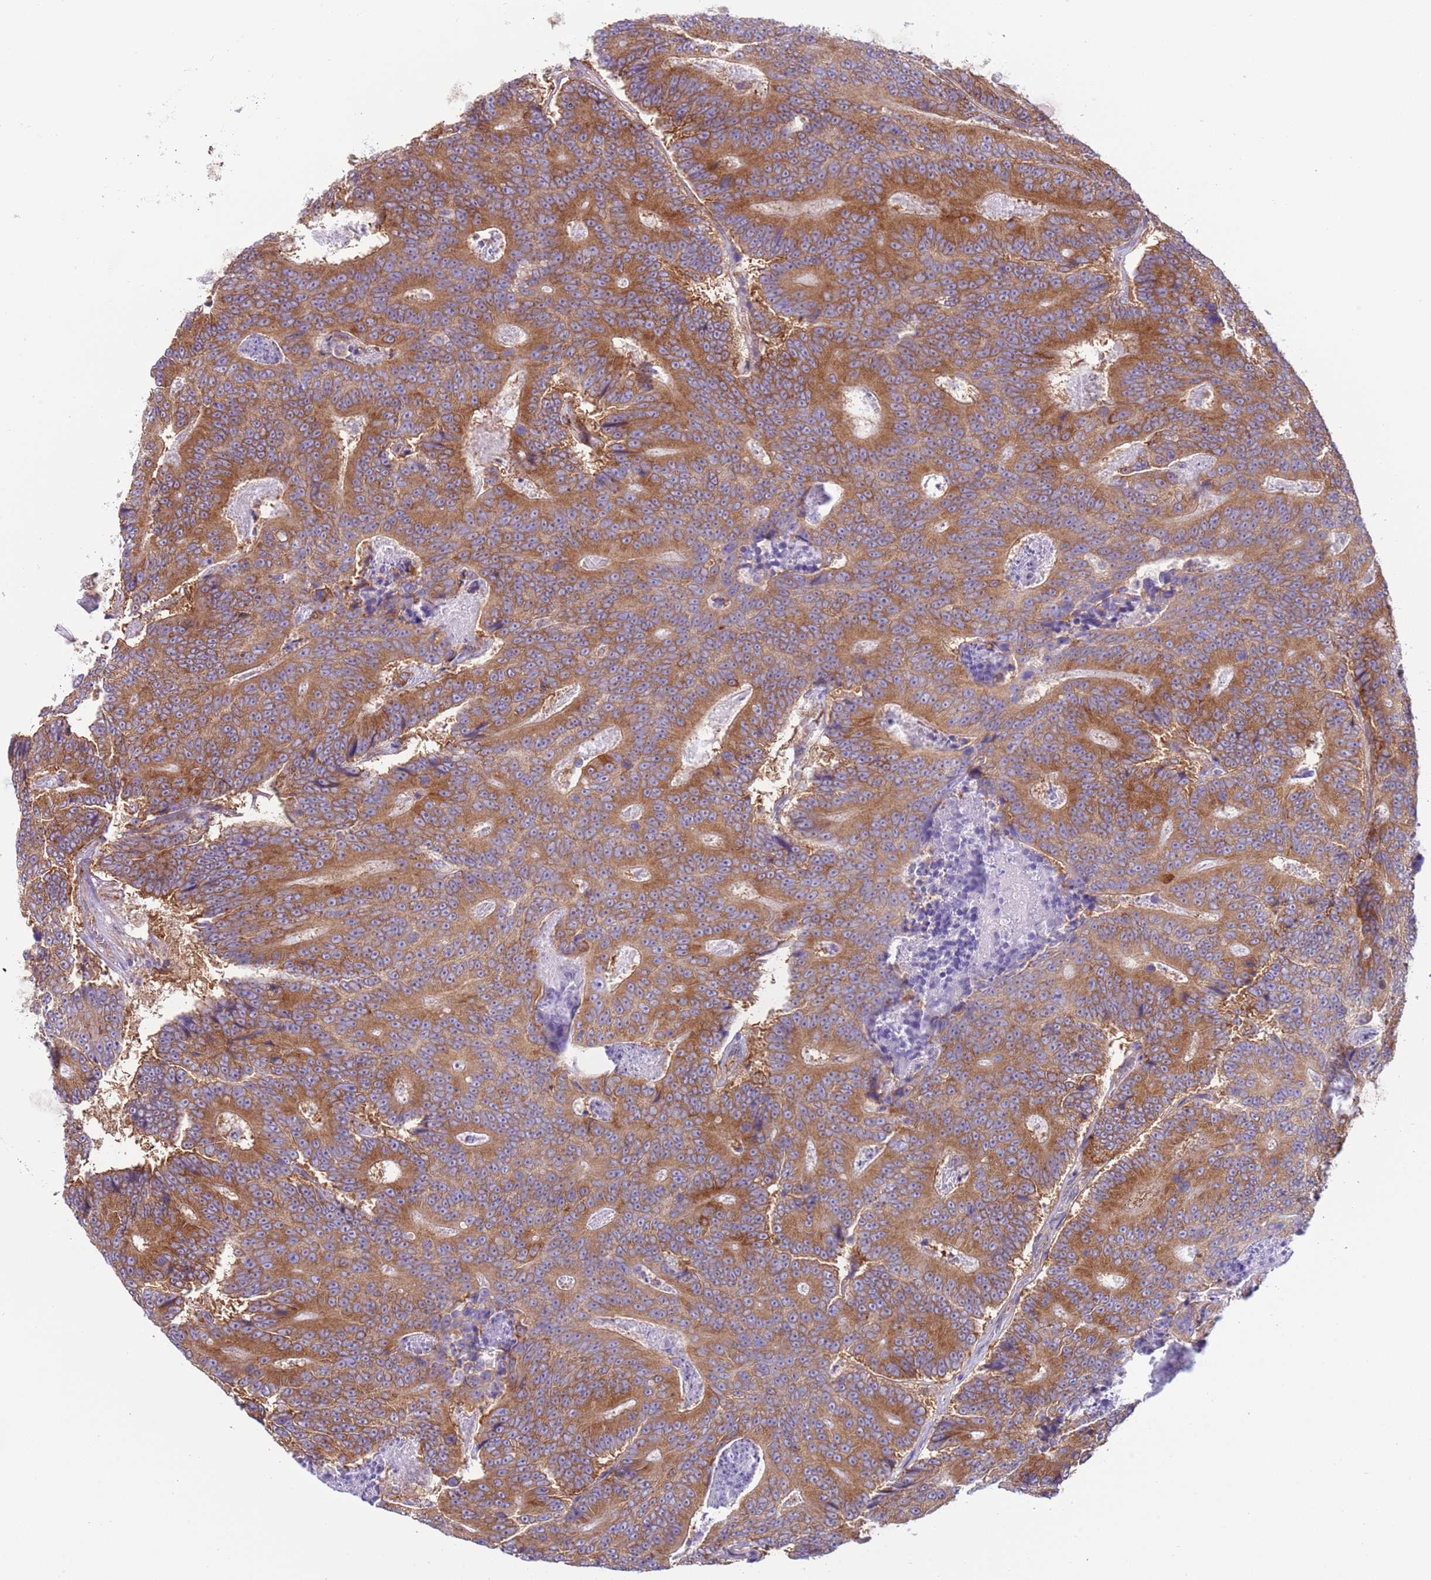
{"staining": {"intensity": "strong", "quantity": ">75%", "location": "cytoplasmic/membranous"}, "tissue": "colorectal cancer", "cell_type": "Tumor cells", "image_type": "cancer", "snomed": [{"axis": "morphology", "description": "Adenocarcinoma, NOS"}, {"axis": "topography", "description": "Colon"}], "caption": "Colorectal cancer stained with DAB immunohistochemistry exhibits high levels of strong cytoplasmic/membranous staining in approximately >75% of tumor cells.", "gene": "VARS1", "patient": {"sex": "male", "age": 83}}